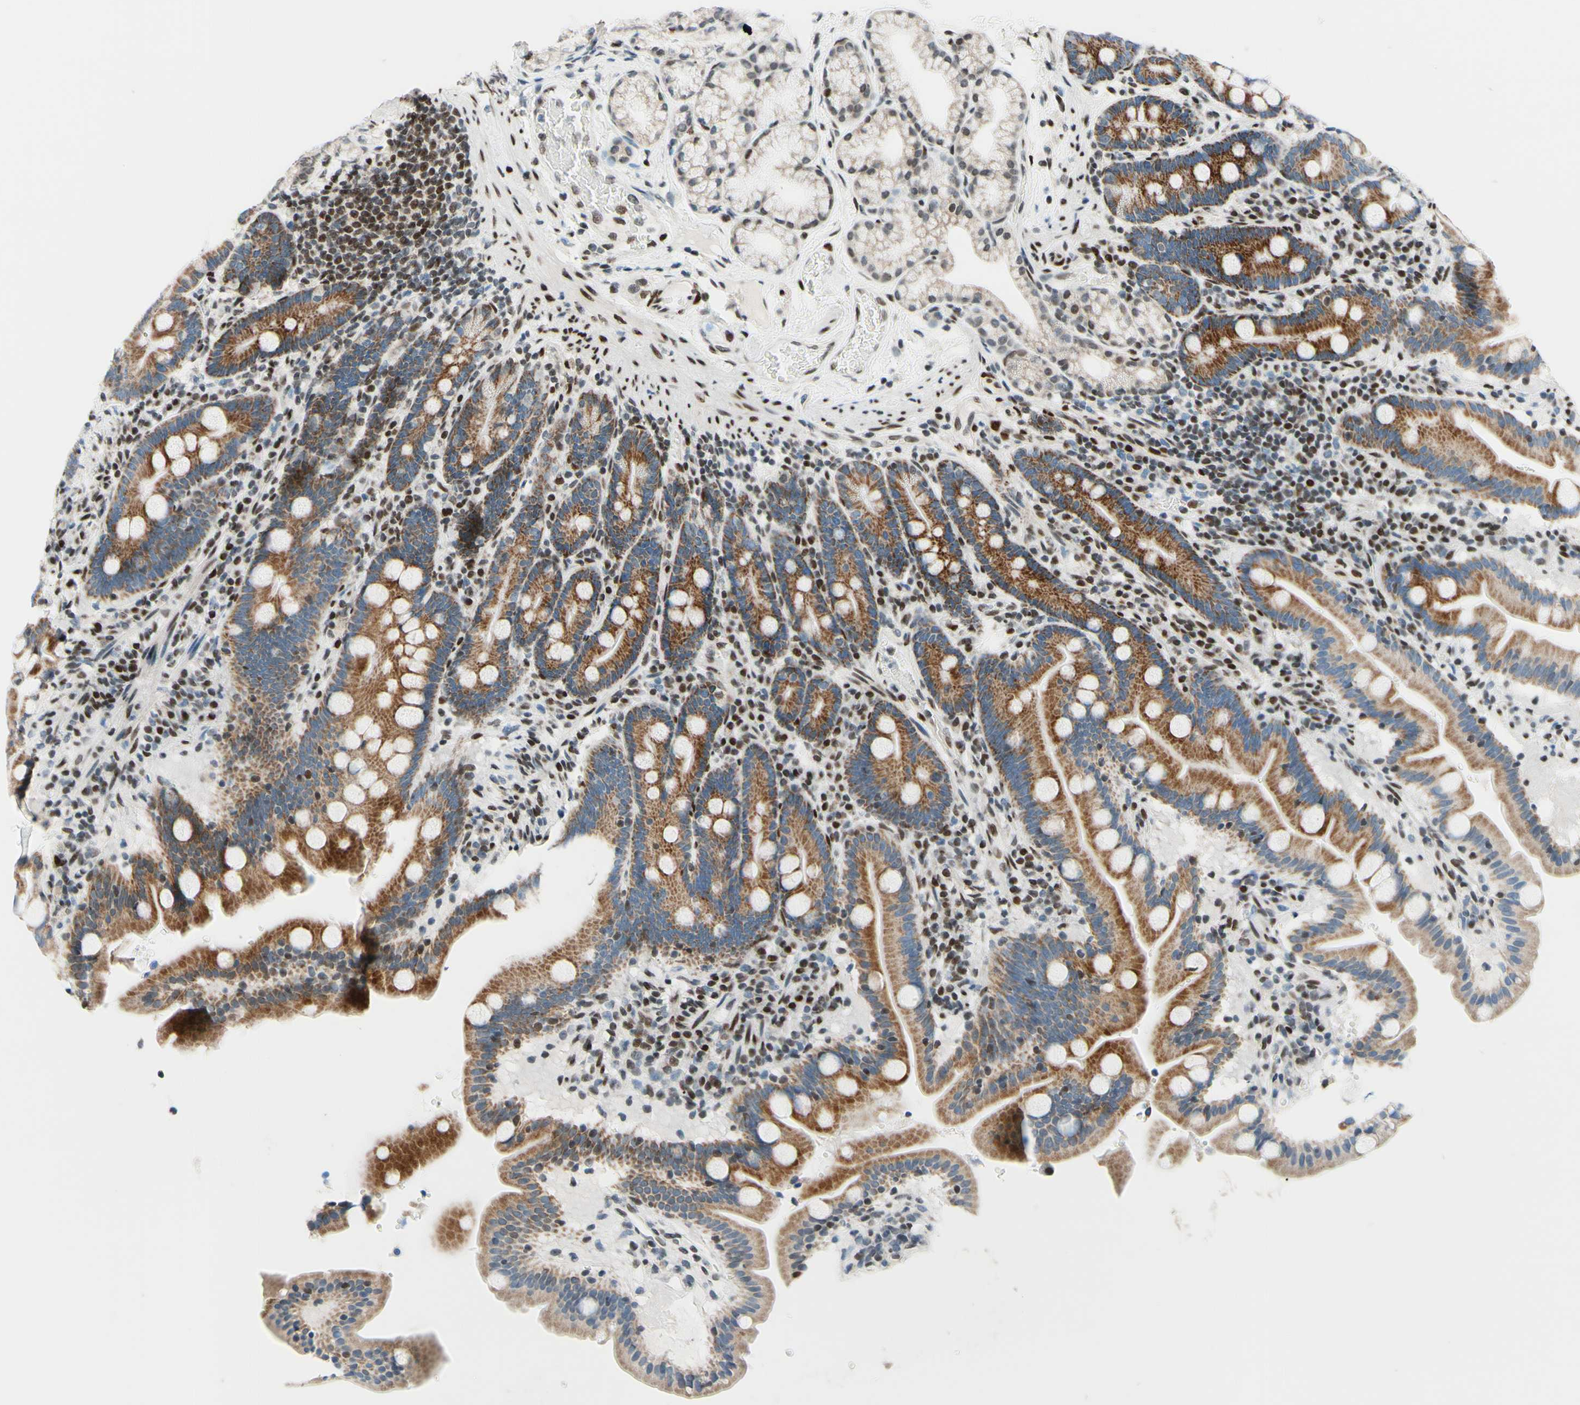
{"staining": {"intensity": "moderate", "quantity": ">75%", "location": "cytoplasmic/membranous"}, "tissue": "duodenum", "cell_type": "Glandular cells", "image_type": "normal", "snomed": [{"axis": "morphology", "description": "Normal tissue, NOS"}, {"axis": "topography", "description": "Duodenum"}], "caption": "An immunohistochemistry (IHC) photomicrograph of benign tissue is shown. Protein staining in brown highlights moderate cytoplasmic/membranous positivity in duodenum within glandular cells. (DAB IHC, brown staining for protein, blue staining for nuclei).", "gene": "CBX7", "patient": {"sex": "male", "age": 54}}